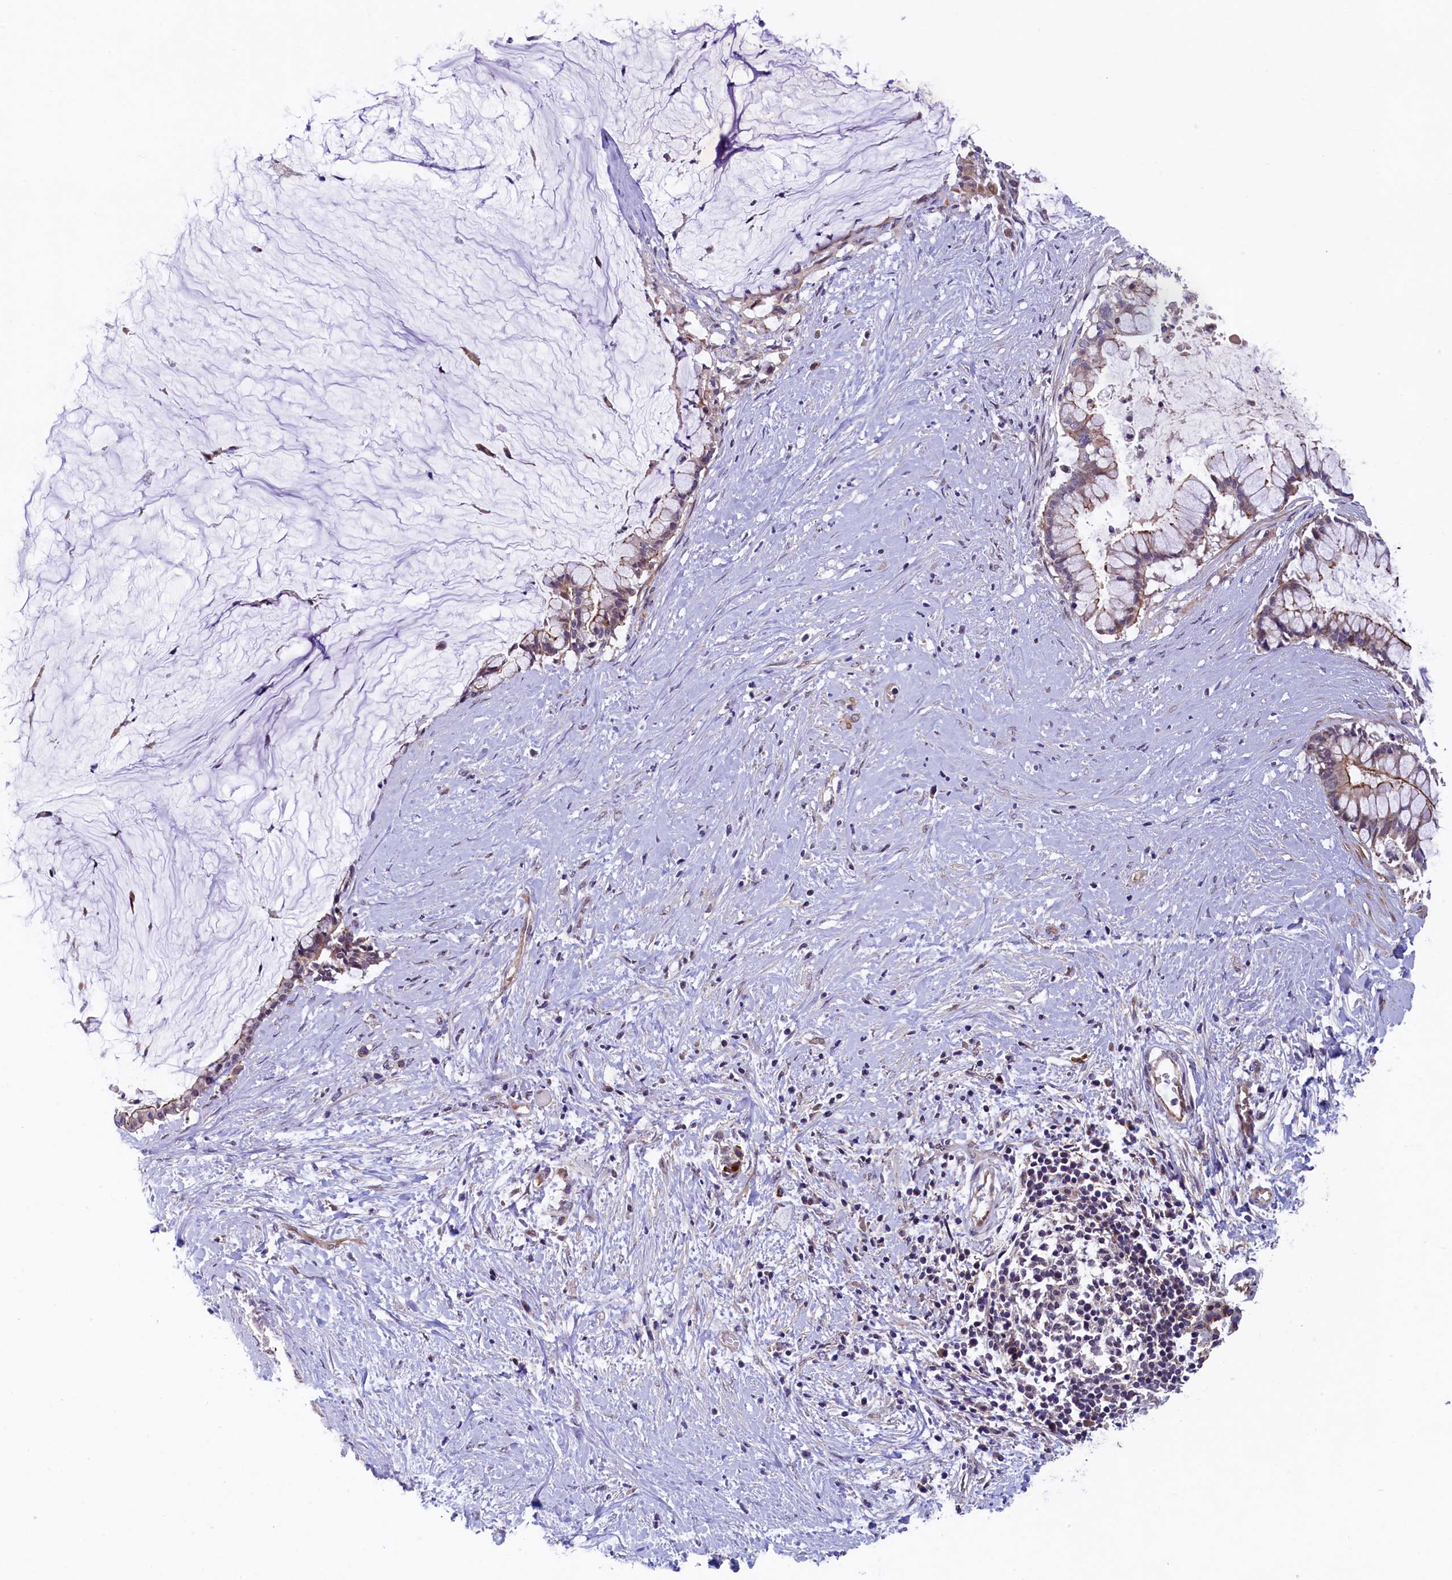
{"staining": {"intensity": "weak", "quantity": "<25%", "location": "cytoplasmic/membranous"}, "tissue": "pancreatic cancer", "cell_type": "Tumor cells", "image_type": "cancer", "snomed": [{"axis": "morphology", "description": "Adenocarcinoma, NOS"}, {"axis": "topography", "description": "Pancreas"}], "caption": "A photomicrograph of human adenocarcinoma (pancreatic) is negative for staining in tumor cells.", "gene": "ARL14EP", "patient": {"sex": "male", "age": 41}}